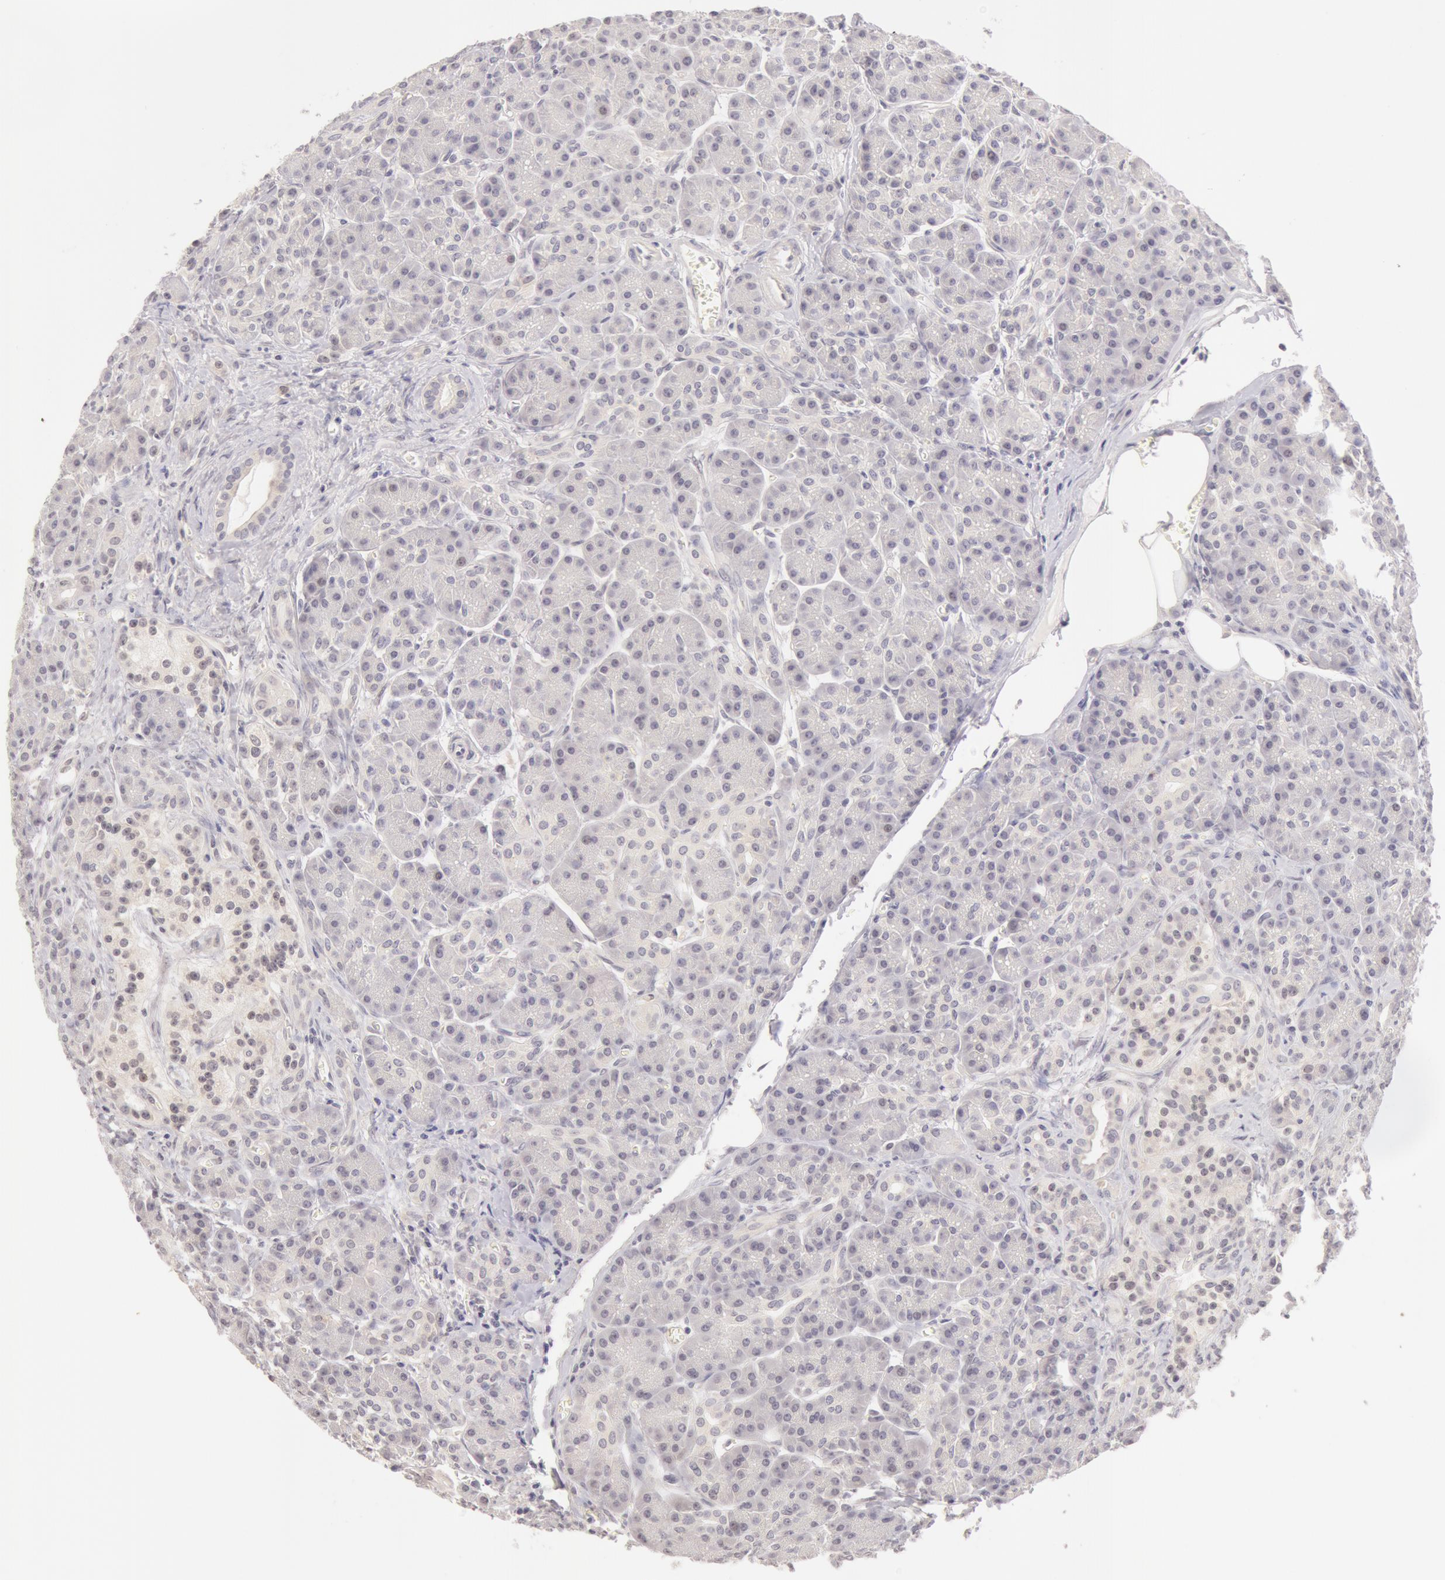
{"staining": {"intensity": "negative", "quantity": "none", "location": "none"}, "tissue": "pancreas", "cell_type": "Exocrine glandular cells", "image_type": "normal", "snomed": [{"axis": "morphology", "description": "Normal tissue, NOS"}, {"axis": "topography", "description": "Pancreas"}], "caption": "Photomicrograph shows no significant protein positivity in exocrine glandular cells of unremarkable pancreas. The staining is performed using DAB (3,3'-diaminobenzidine) brown chromogen with nuclei counter-stained in using hematoxylin.", "gene": "ZNF597", "patient": {"sex": "male", "age": 73}}